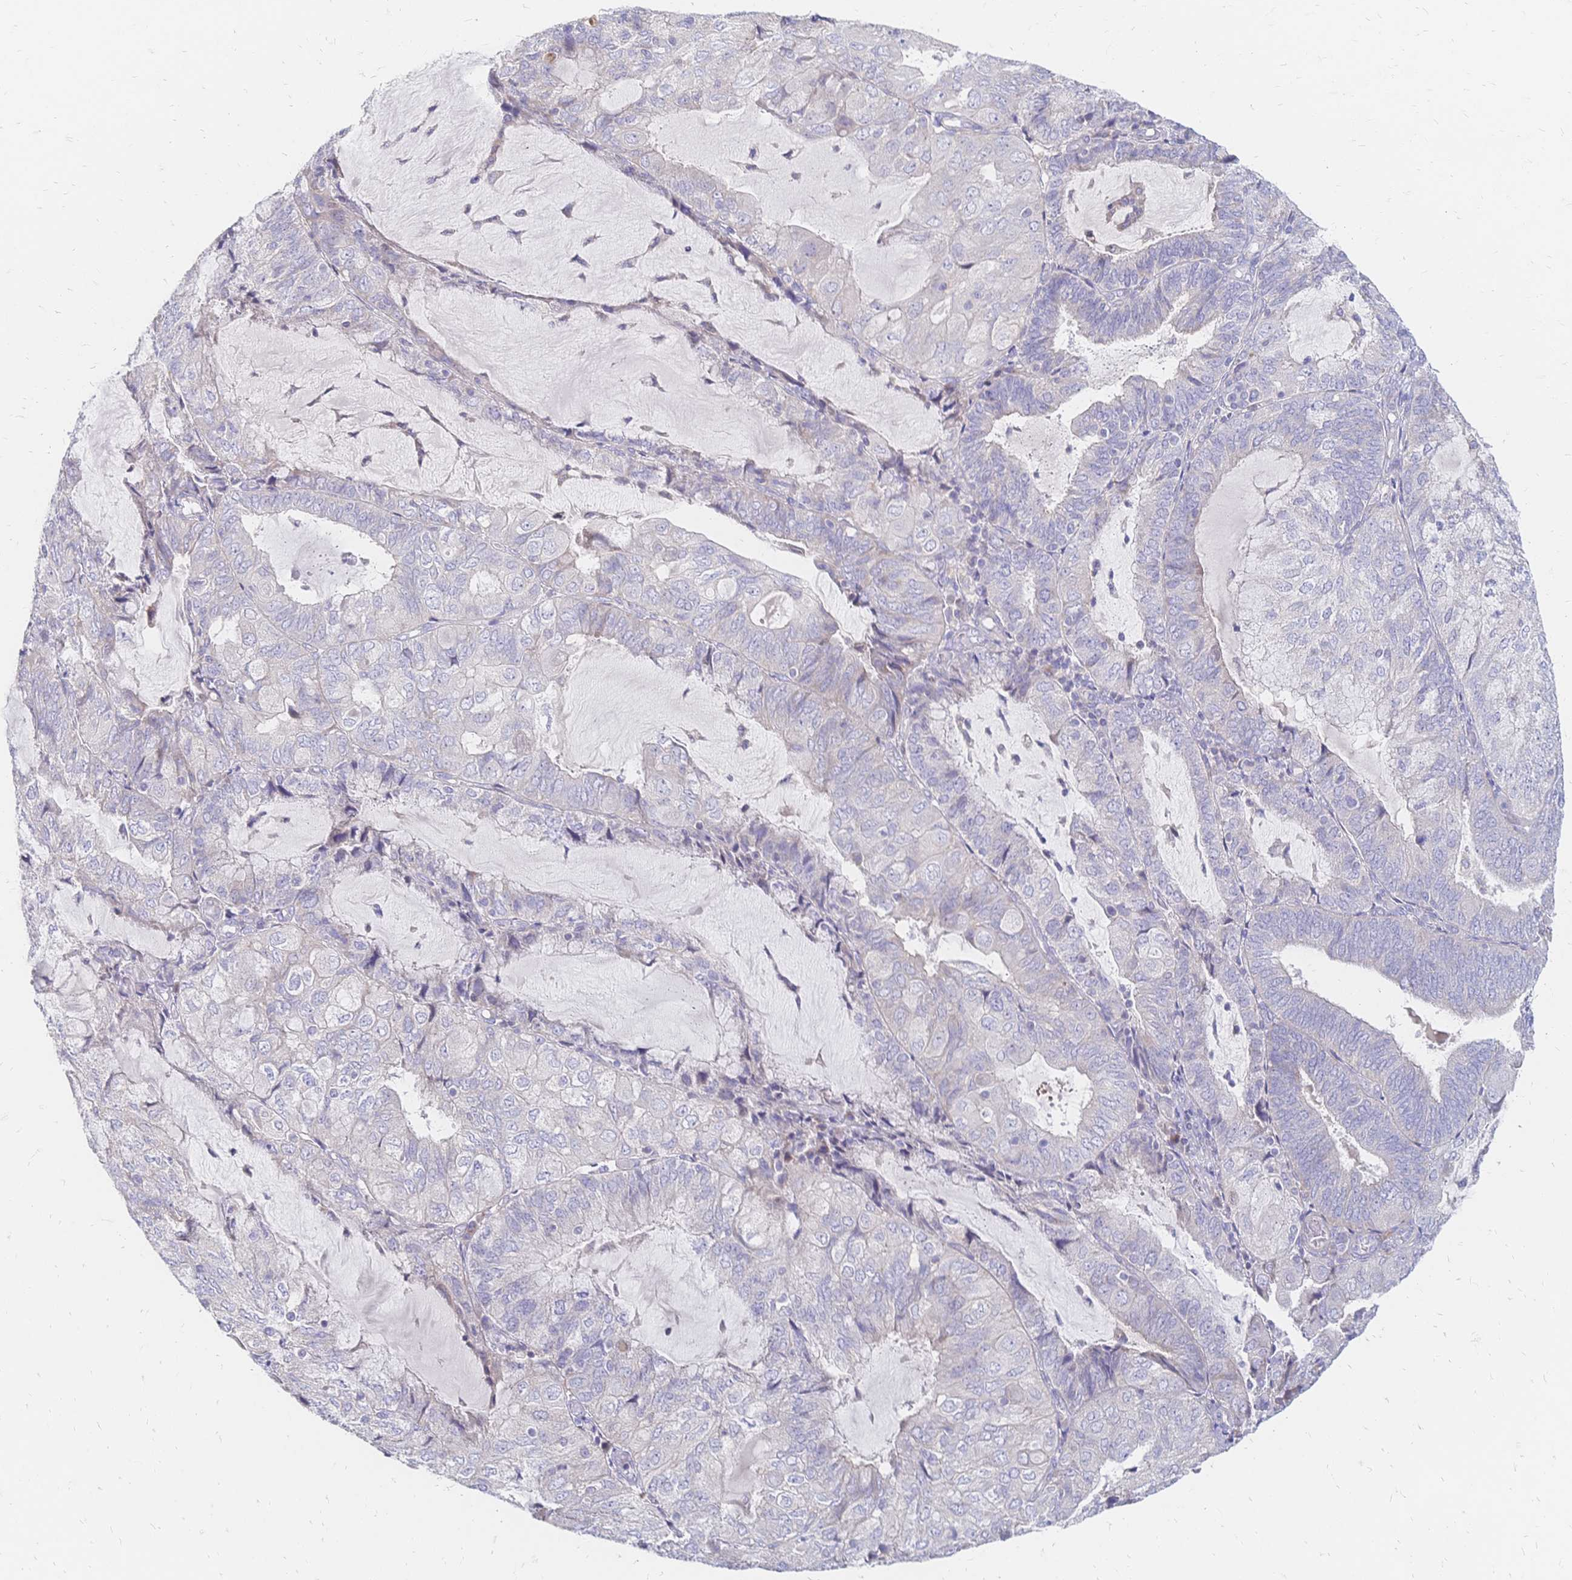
{"staining": {"intensity": "negative", "quantity": "none", "location": "none"}, "tissue": "endometrial cancer", "cell_type": "Tumor cells", "image_type": "cancer", "snomed": [{"axis": "morphology", "description": "Adenocarcinoma, NOS"}, {"axis": "topography", "description": "Endometrium"}], "caption": "High magnification brightfield microscopy of adenocarcinoma (endometrial) stained with DAB (brown) and counterstained with hematoxylin (blue): tumor cells show no significant staining. (DAB IHC visualized using brightfield microscopy, high magnification).", "gene": "VWC2L", "patient": {"sex": "female", "age": 81}}